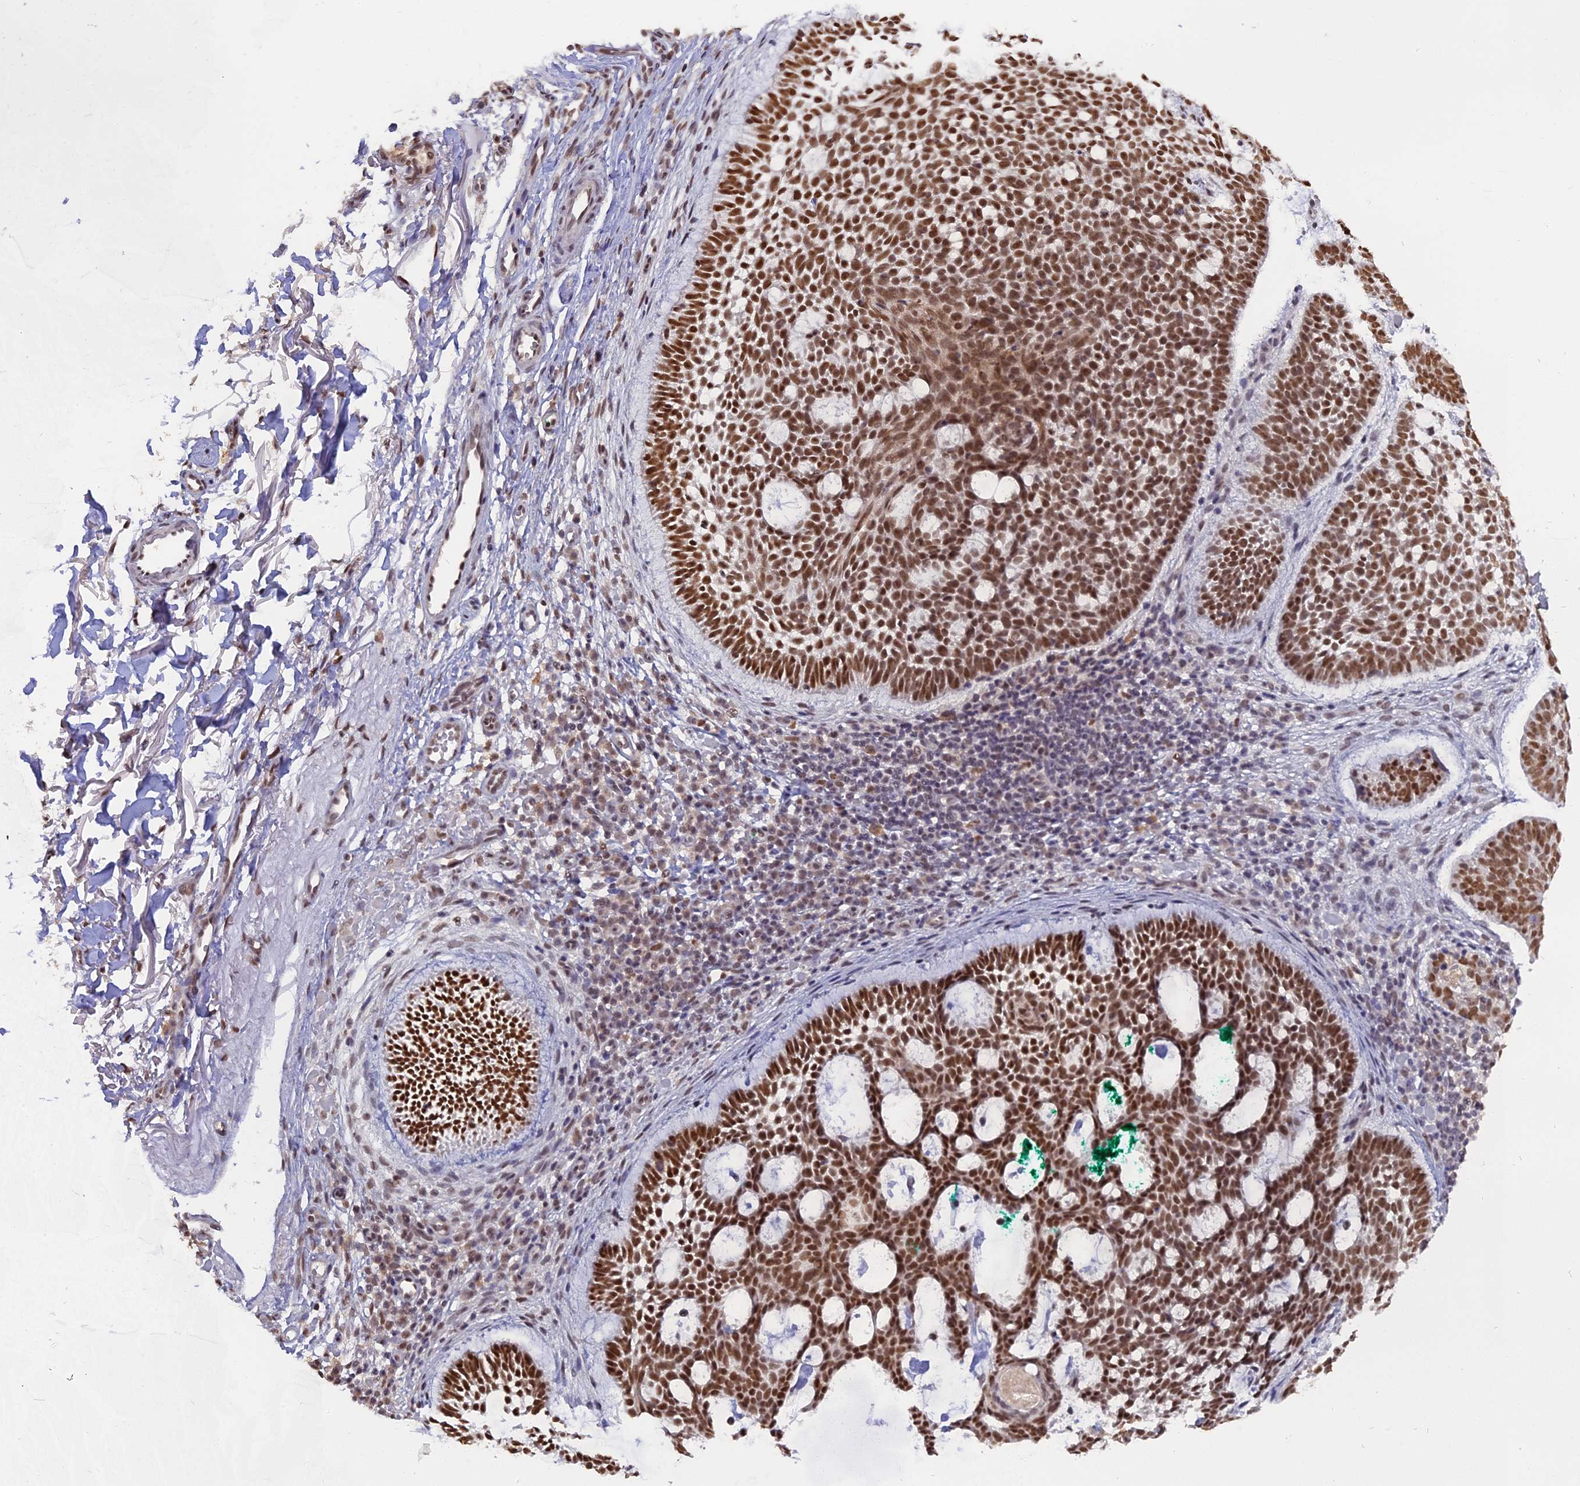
{"staining": {"intensity": "strong", "quantity": ">75%", "location": "nuclear"}, "tissue": "skin cancer", "cell_type": "Tumor cells", "image_type": "cancer", "snomed": [{"axis": "morphology", "description": "Basal cell carcinoma"}, {"axis": "topography", "description": "Skin"}], "caption": "Protein positivity by IHC reveals strong nuclear positivity in about >75% of tumor cells in skin basal cell carcinoma.", "gene": "NR1H3", "patient": {"sex": "male", "age": 85}}